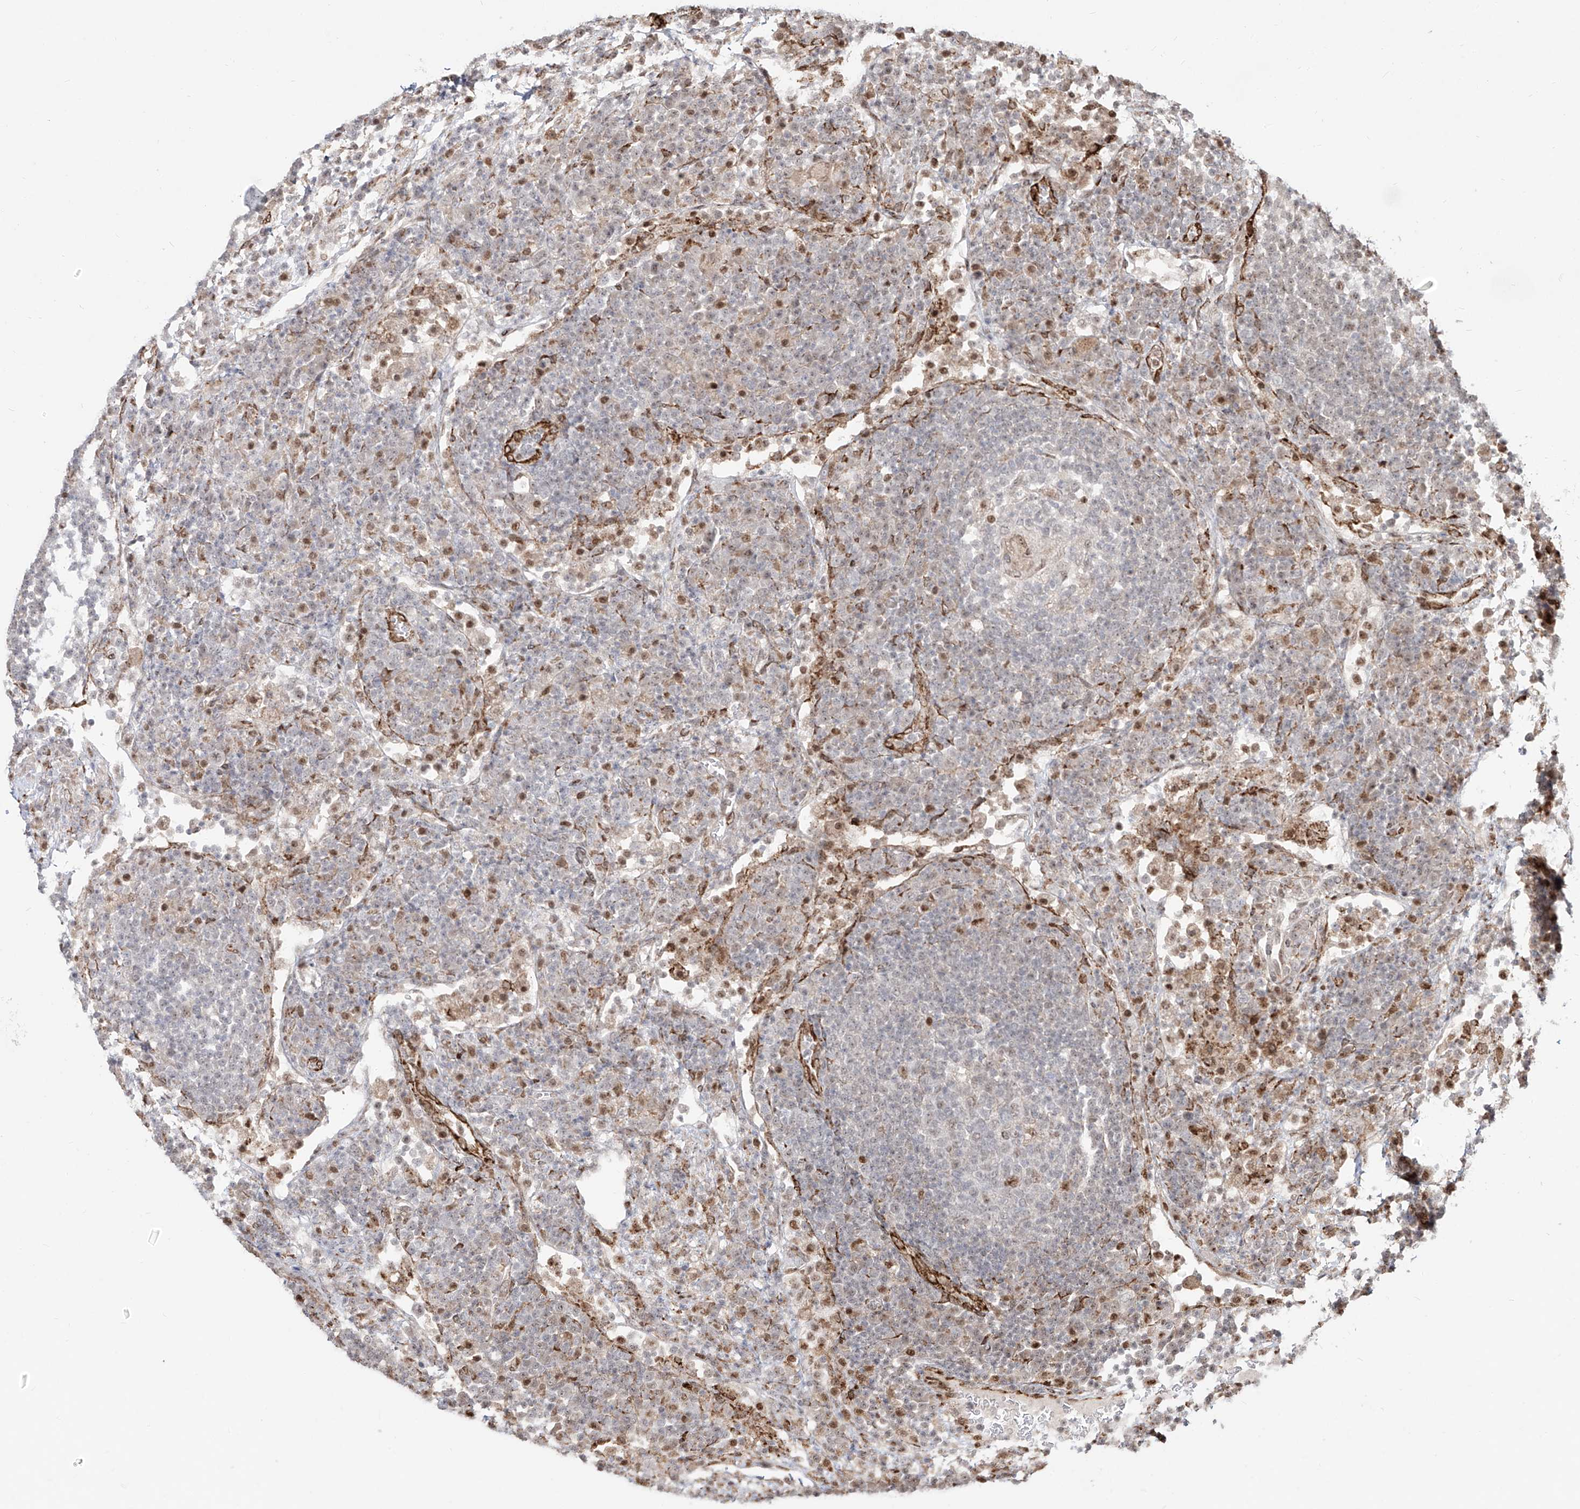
{"staining": {"intensity": "moderate", "quantity": "<25%", "location": "nuclear"}, "tissue": "lymph node", "cell_type": "Germinal center cells", "image_type": "normal", "snomed": [{"axis": "morphology", "description": "Normal tissue, NOS"}, {"axis": "topography", "description": "Lymph node"}], "caption": "This is a micrograph of immunohistochemistry (IHC) staining of unremarkable lymph node, which shows moderate positivity in the nuclear of germinal center cells.", "gene": "ZNF710", "patient": {"sex": "female", "age": 53}}